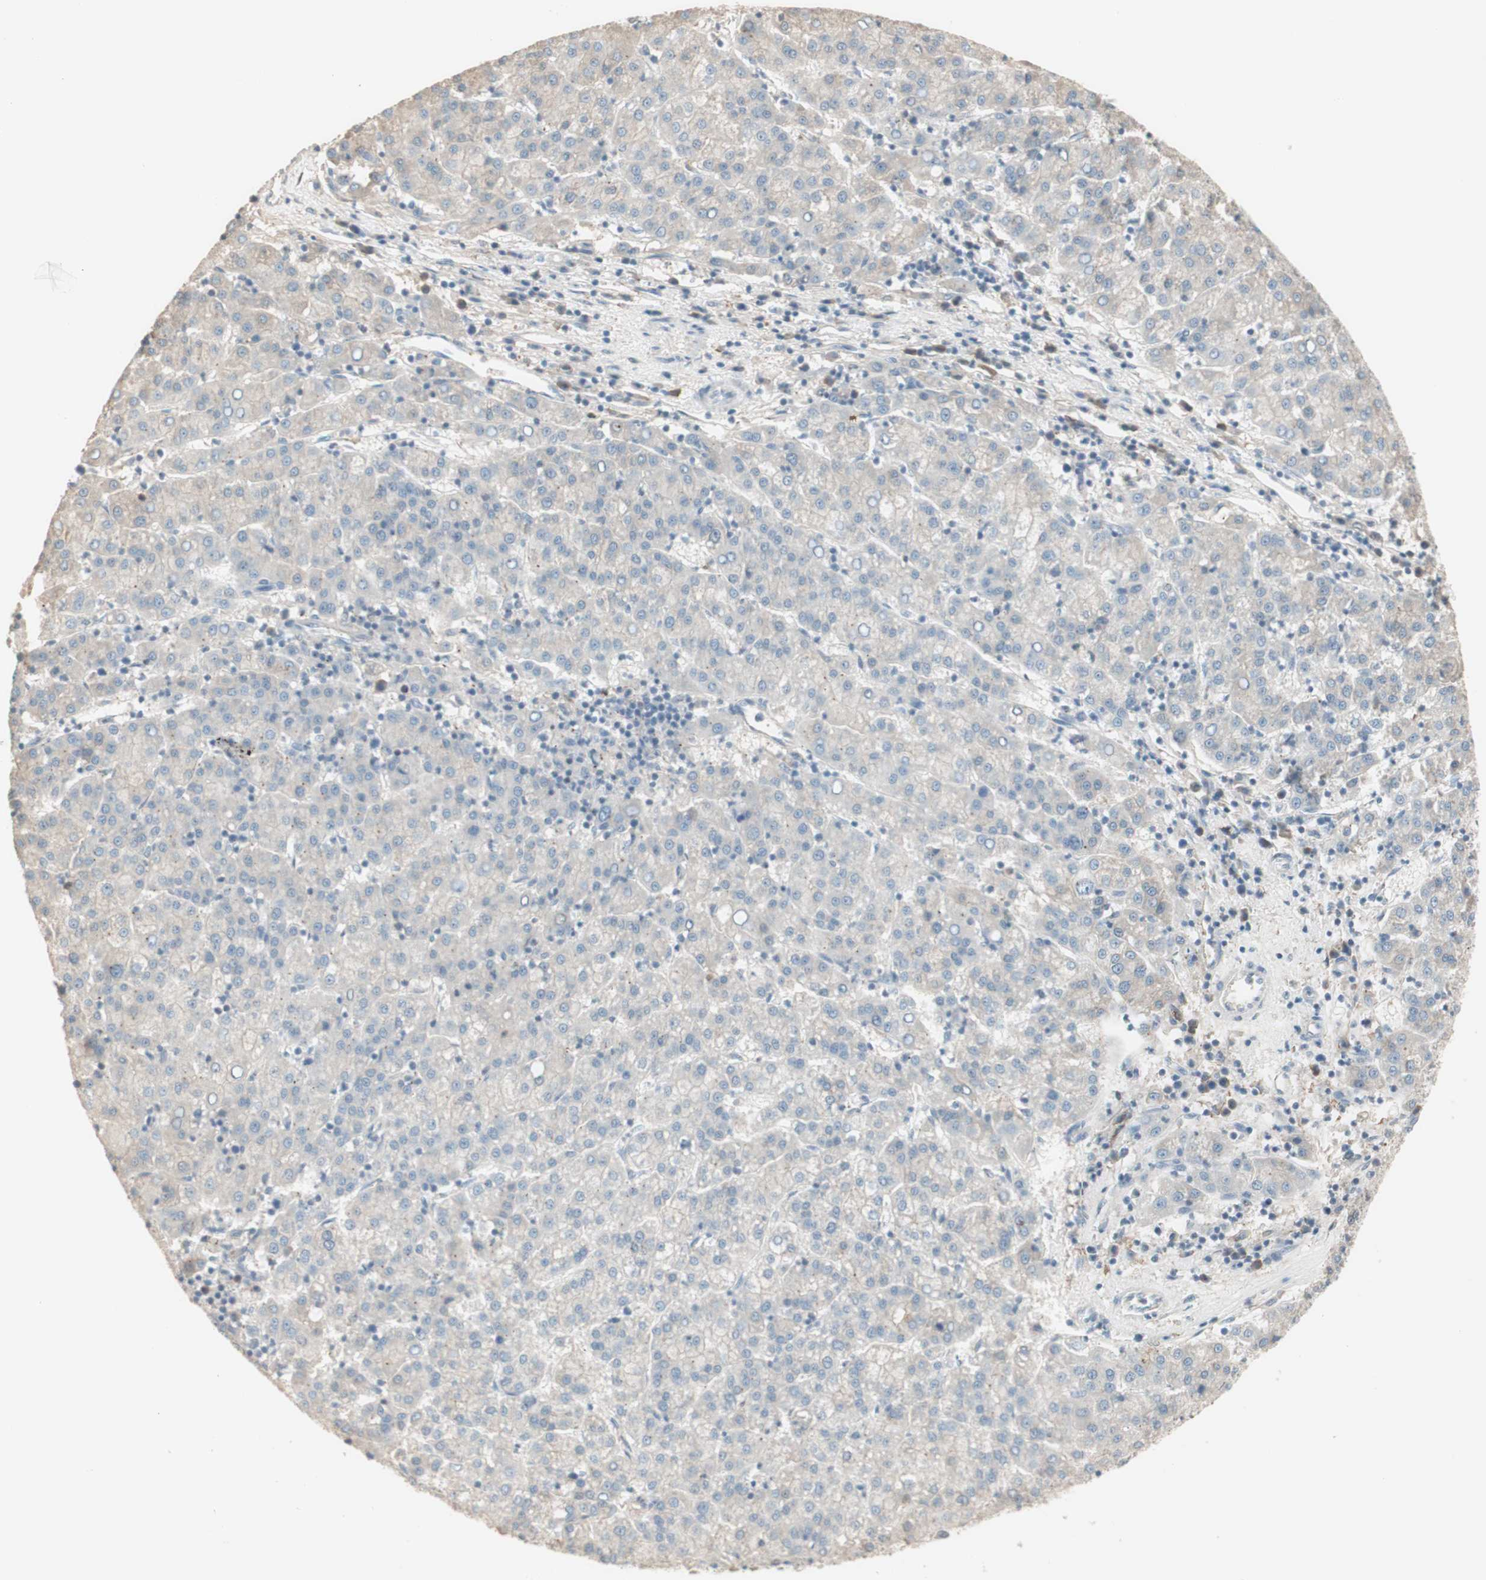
{"staining": {"intensity": "negative", "quantity": "none", "location": "none"}, "tissue": "liver cancer", "cell_type": "Tumor cells", "image_type": "cancer", "snomed": [{"axis": "morphology", "description": "Carcinoma, Hepatocellular, NOS"}, {"axis": "topography", "description": "Liver"}], "caption": "Liver hepatocellular carcinoma stained for a protein using immunohistochemistry exhibits no positivity tumor cells.", "gene": "IFNG", "patient": {"sex": "female", "age": 58}}